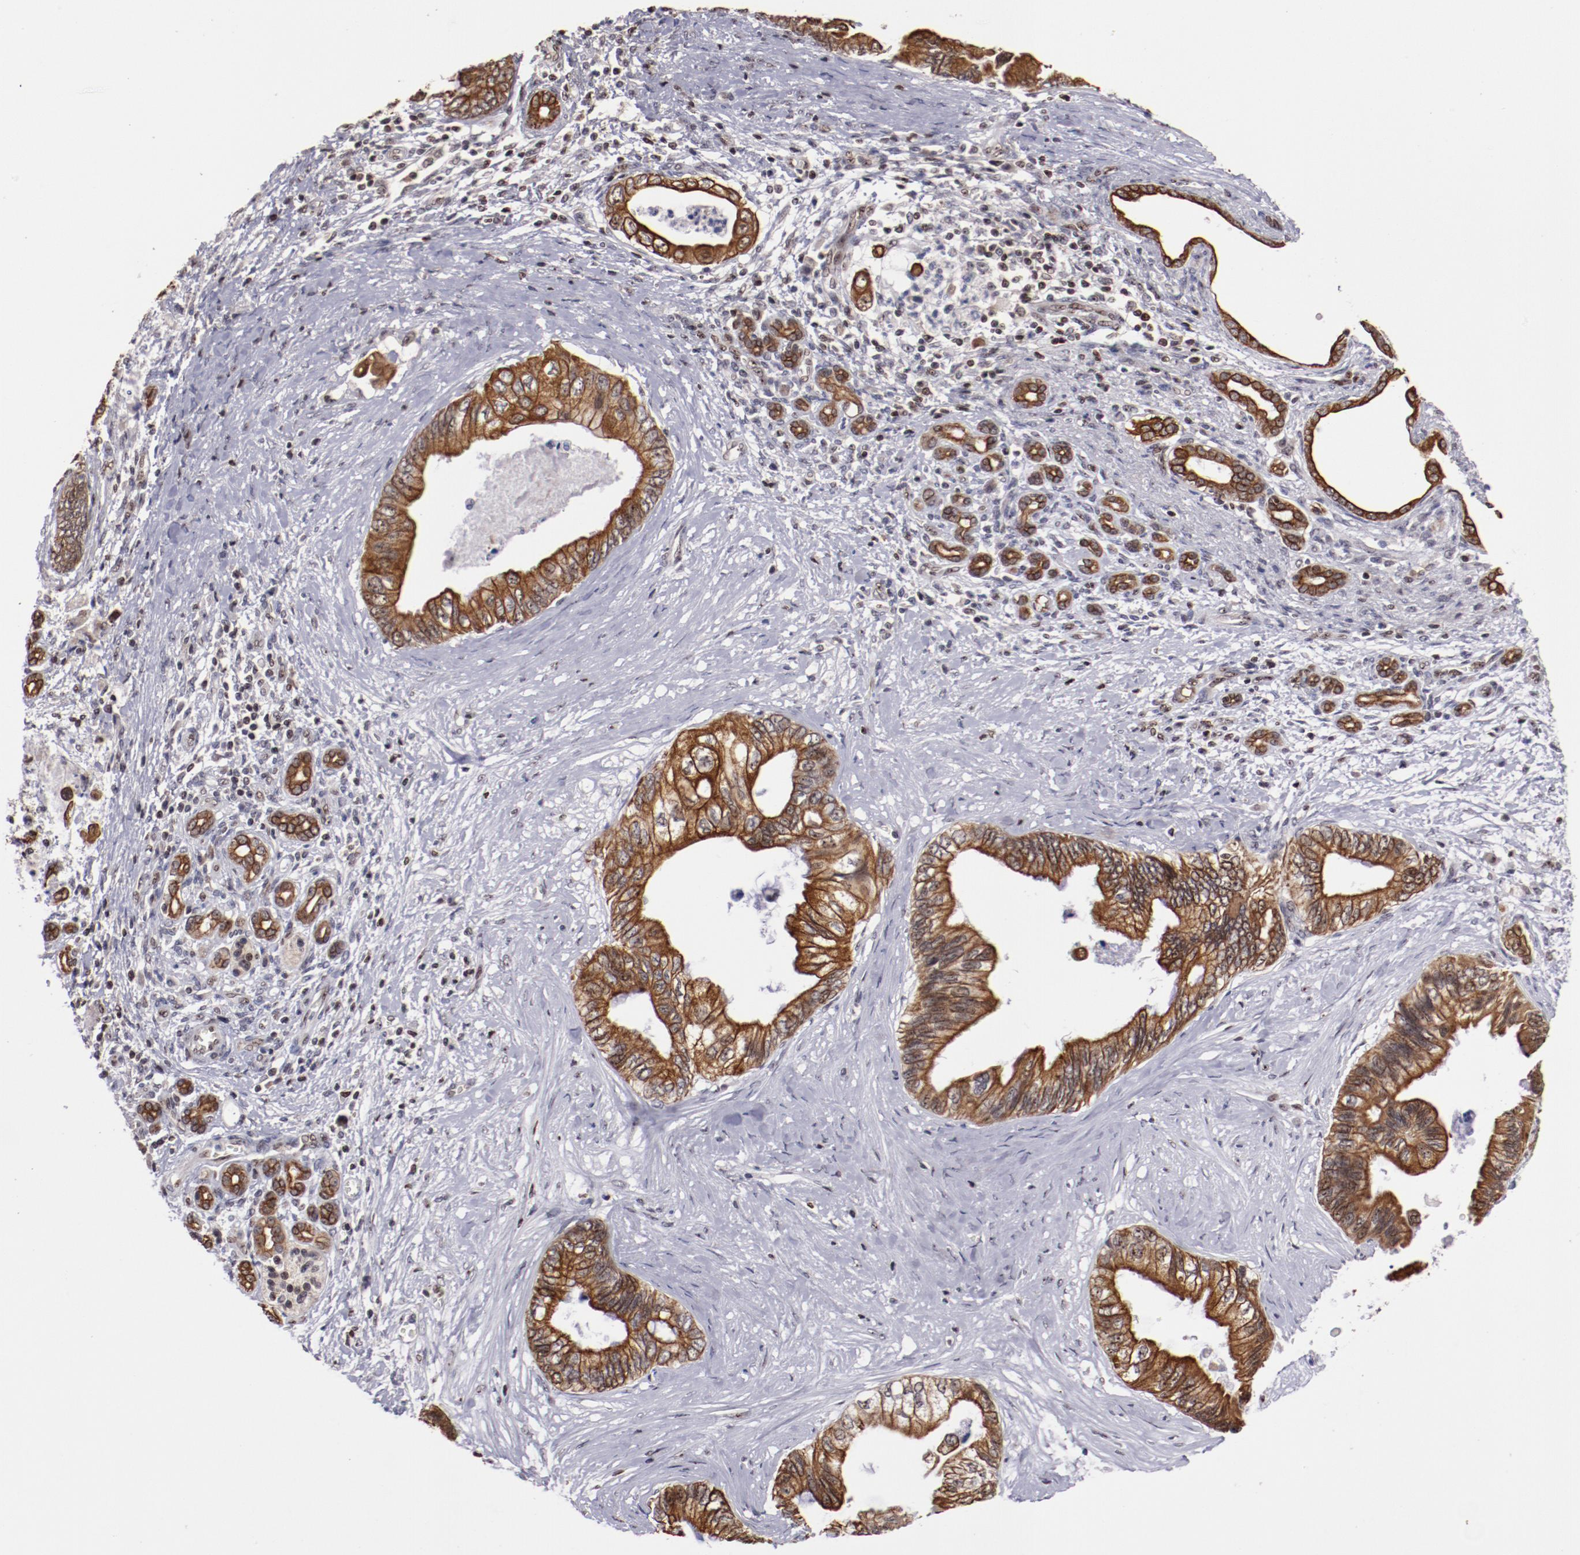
{"staining": {"intensity": "moderate", "quantity": "25%-75%", "location": "cytoplasmic/membranous"}, "tissue": "pancreatic cancer", "cell_type": "Tumor cells", "image_type": "cancer", "snomed": [{"axis": "morphology", "description": "Adenocarcinoma, NOS"}, {"axis": "topography", "description": "Pancreas"}], "caption": "This is a histology image of IHC staining of pancreatic cancer, which shows moderate expression in the cytoplasmic/membranous of tumor cells.", "gene": "DDX24", "patient": {"sex": "female", "age": 66}}